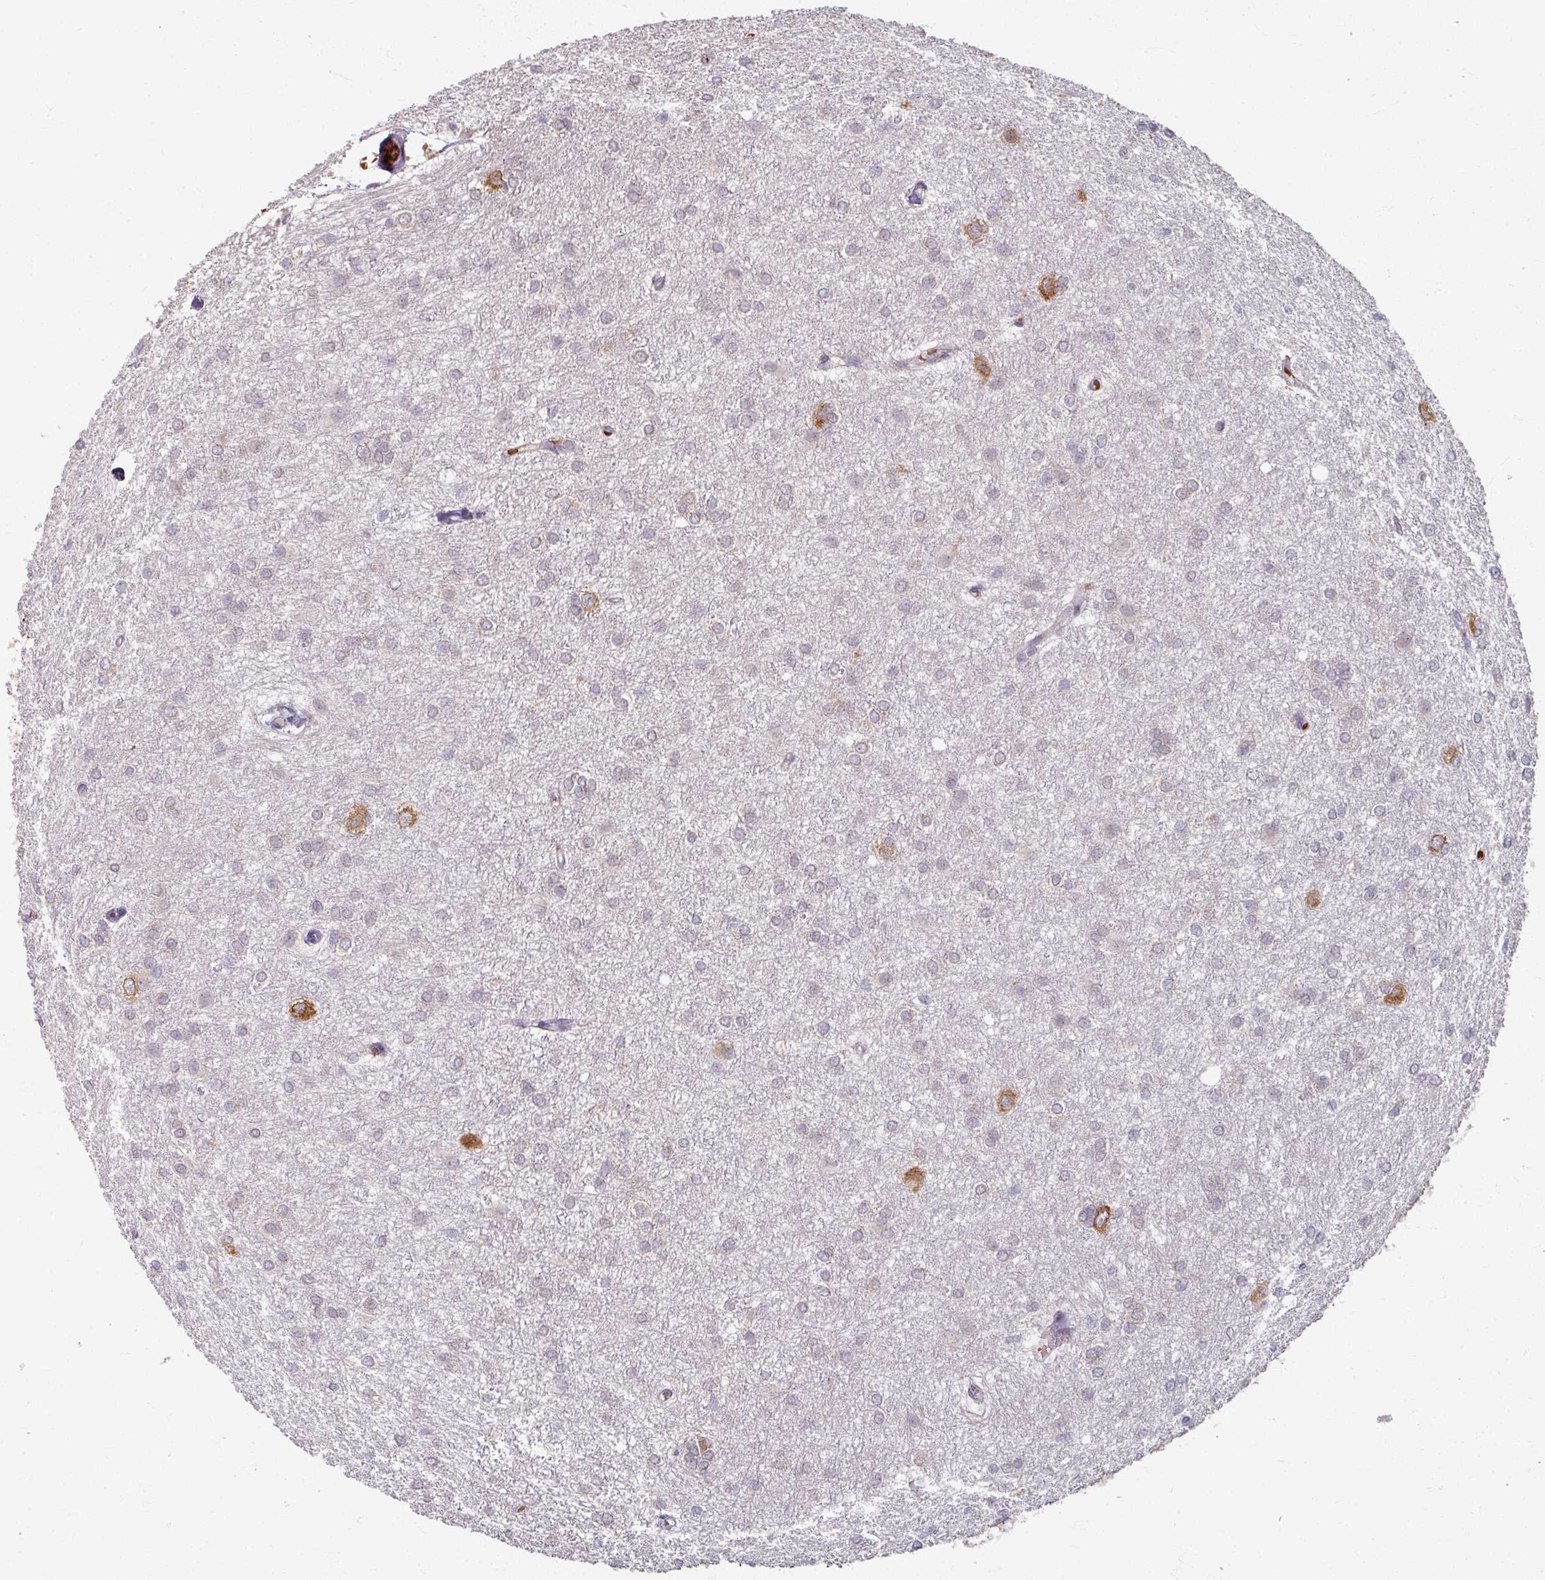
{"staining": {"intensity": "weak", "quantity": "25%-75%", "location": "cytoplasmic/membranous"}, "tissue": "glioma", "cell_type": "Tumor cells", "image_type": "cancer", "snomed": [{"axis": "morphology", "description": "Glioma, malignant, High grade"}, {"axis": "topography", "description": "Brain"}], "caption": "Immunohistochemical staining of human malignant glioma (high-grade) displays low levels of weak cytoplasmic/membranous protein staining in approximately 25%-75% of tumor cells. Nuclei are stained in blue.", "gene": "KMT5C", "patient": {"sex": "female", "age": 50}}